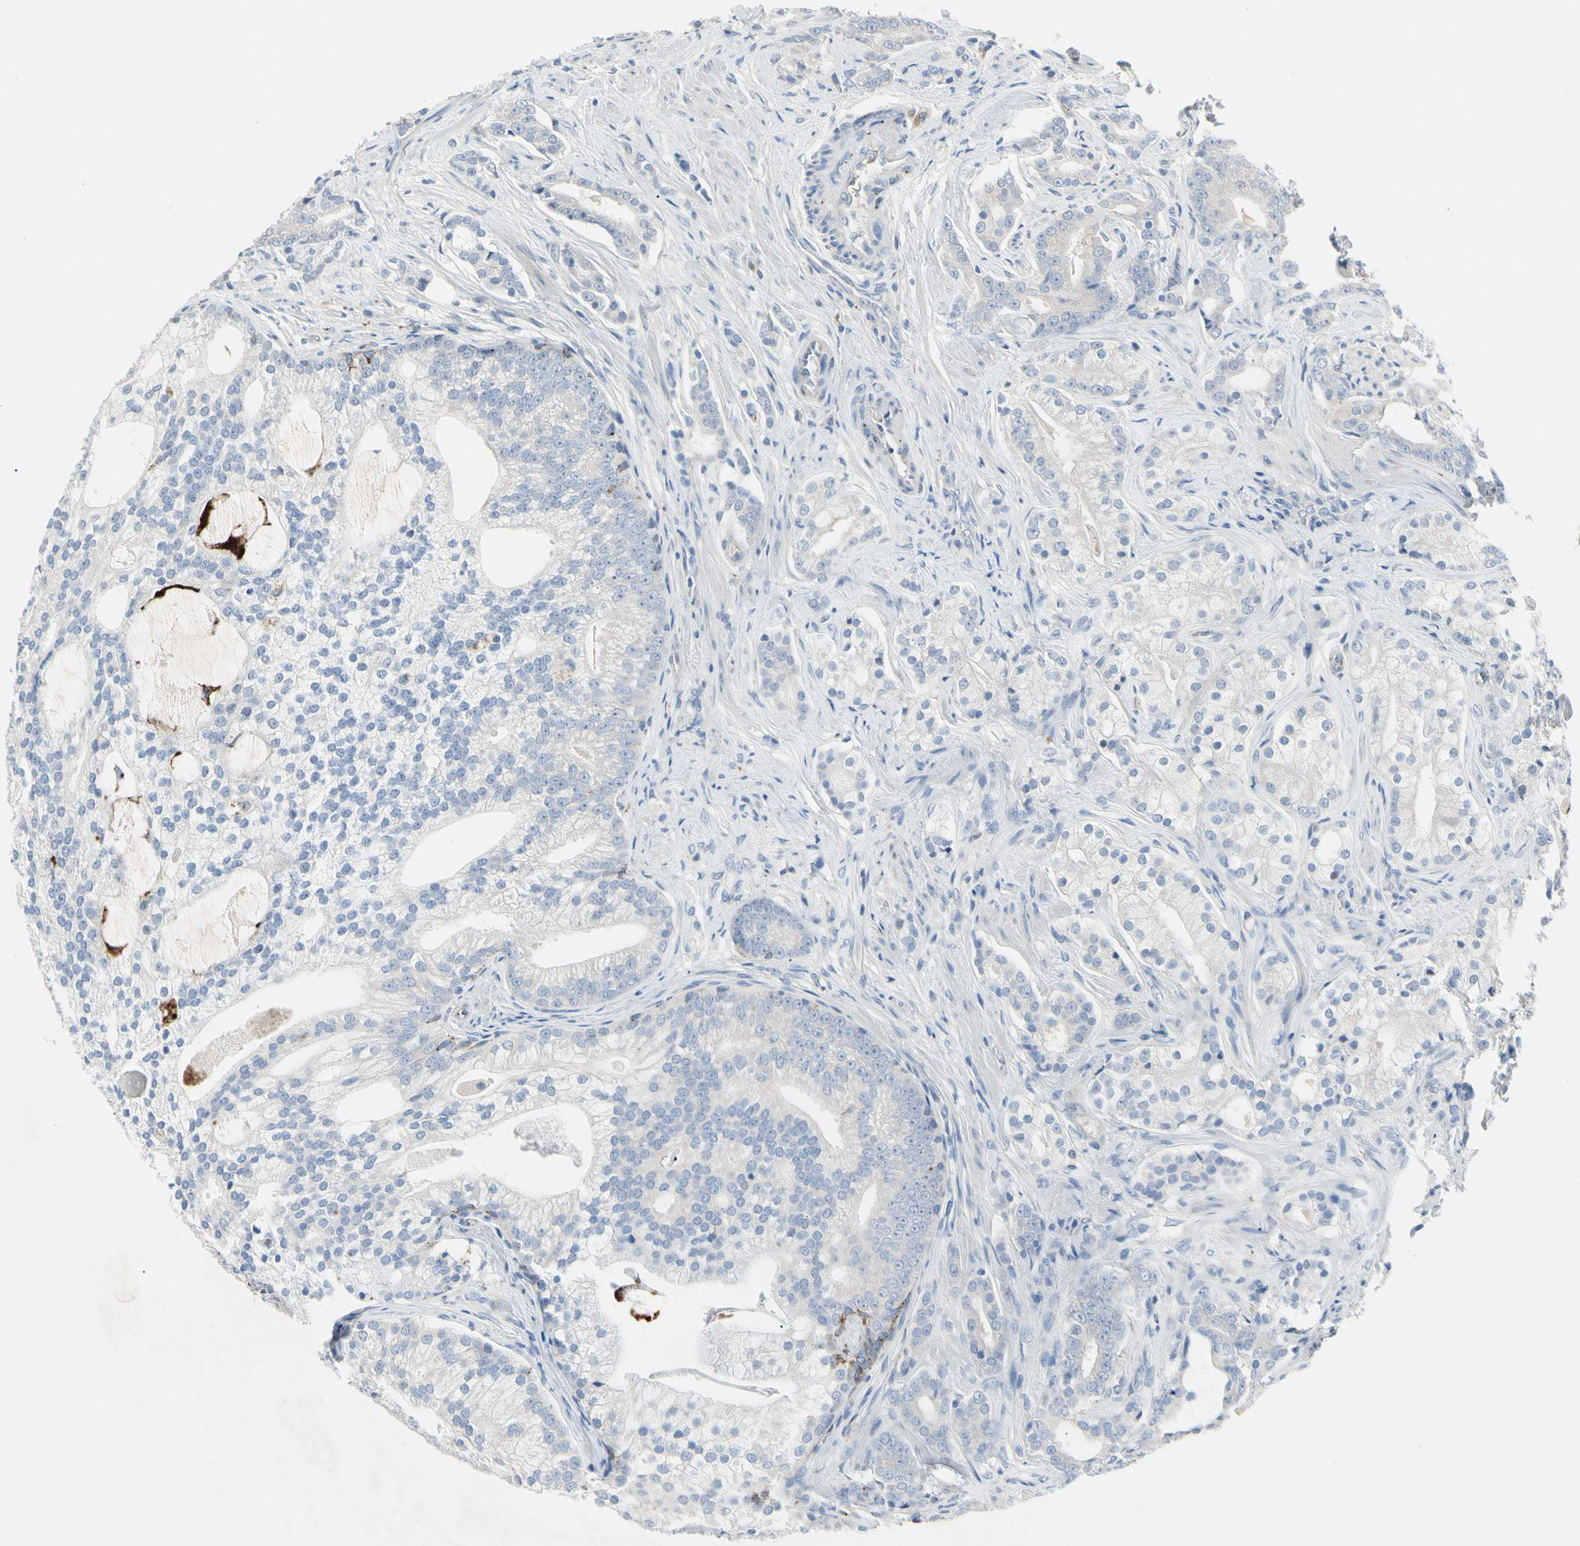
{"staining": {"intensity": "negative", "quantity": "none", "location": "none"}, "tissue": "prostate cancer", "cell_type": "Tumor cells", "image_type": "cancer", "snomed": [{"axis": "morphology", "description": "Adenocarcinoma, Low grade"}, {"axis": "topography", "description": "Prostate"}], "caption": "An IHC image of prostate cancer is shown. There is no staining in tumor cells of prostate cancer. (DAB (3,3'-diaminobenzidine) immunohistochemistry visualized using brightfield microscopy, high magnification).", "gene": "RETSAT", "patient": {"sex": "male", "age": 58}}